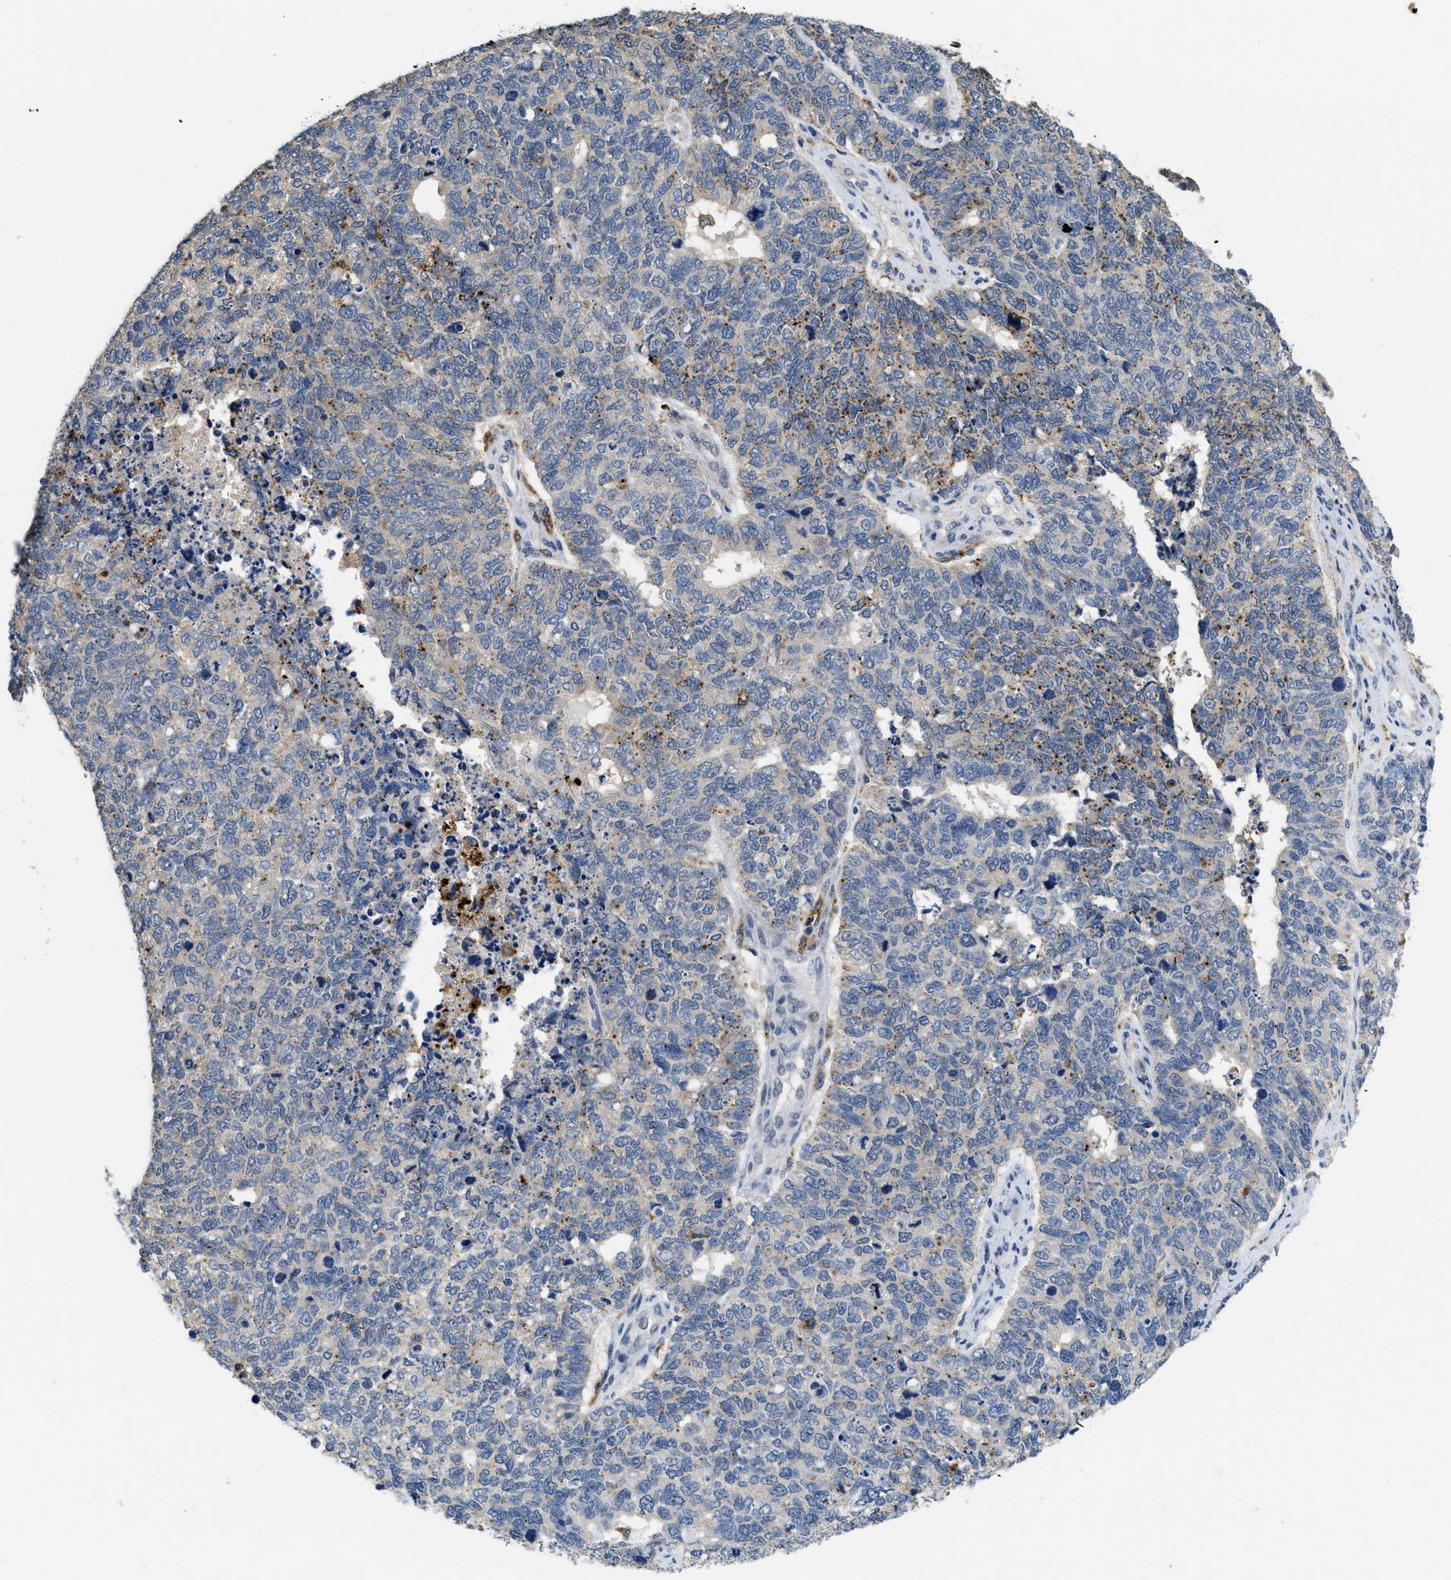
{"staining": {"intensity": "moderate", "quantity": "<25%", "location": "cytoplasmic/membranous"}, "tissue": "cervical cancer", "cell_type": "Tumor cells", "image_type": "cancer", "snomed": [{"axis": "morphology", "description": "Squamous cell carcinoma, NOS"}, {"axis": "topography", "description": "Cervix"}], "caption": "About <25% of tumor cells in human cervical cancer reveal moderate cytoplasmic/membranous protein expression as visualized by brown immunohistochemical staining.", "gene": "BMPR2", "patient": {"sex": "female", "age": 63}}